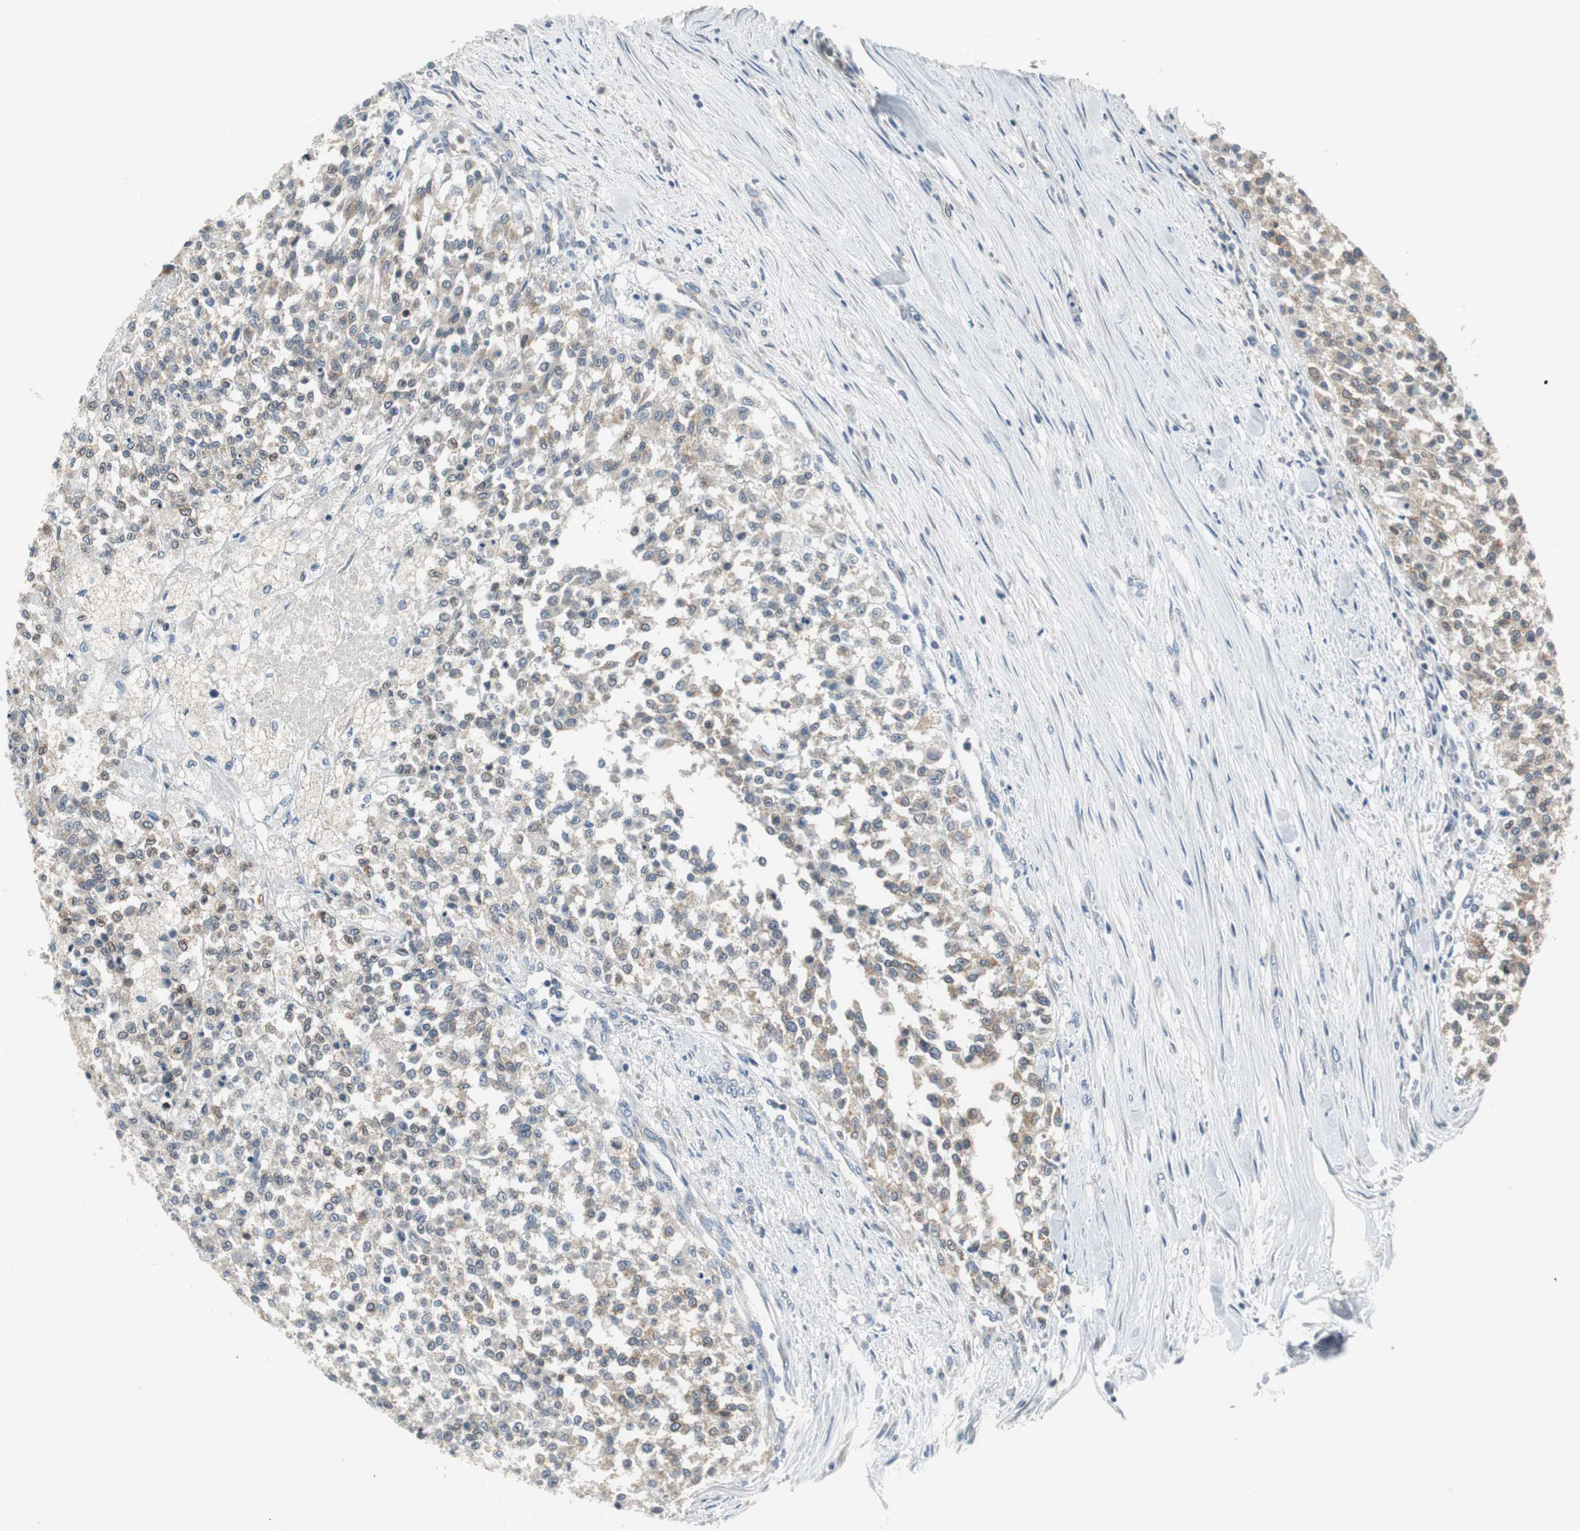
{"staining": {"intensity": "weak", "quantity": ">75%", "location": "cytoplasmic/membranous"}, "tissue": "testis cancer", "cell_type": "Tumor cells", "image_type": "cancer", "snomed": [{"axis": "morphology", "description": "Seminoma, NOS"}, {"axis": "topography", "description": "Testis"}], "caption": "Testis seminoma stained with DAB immunohistochemistry (IHC) shows low levels of weak cytoplasmic/membranous staining in approximately >75% of tumor cells.", "gene": "PLAA", "patient": {"sex": "male", "age": 59}}